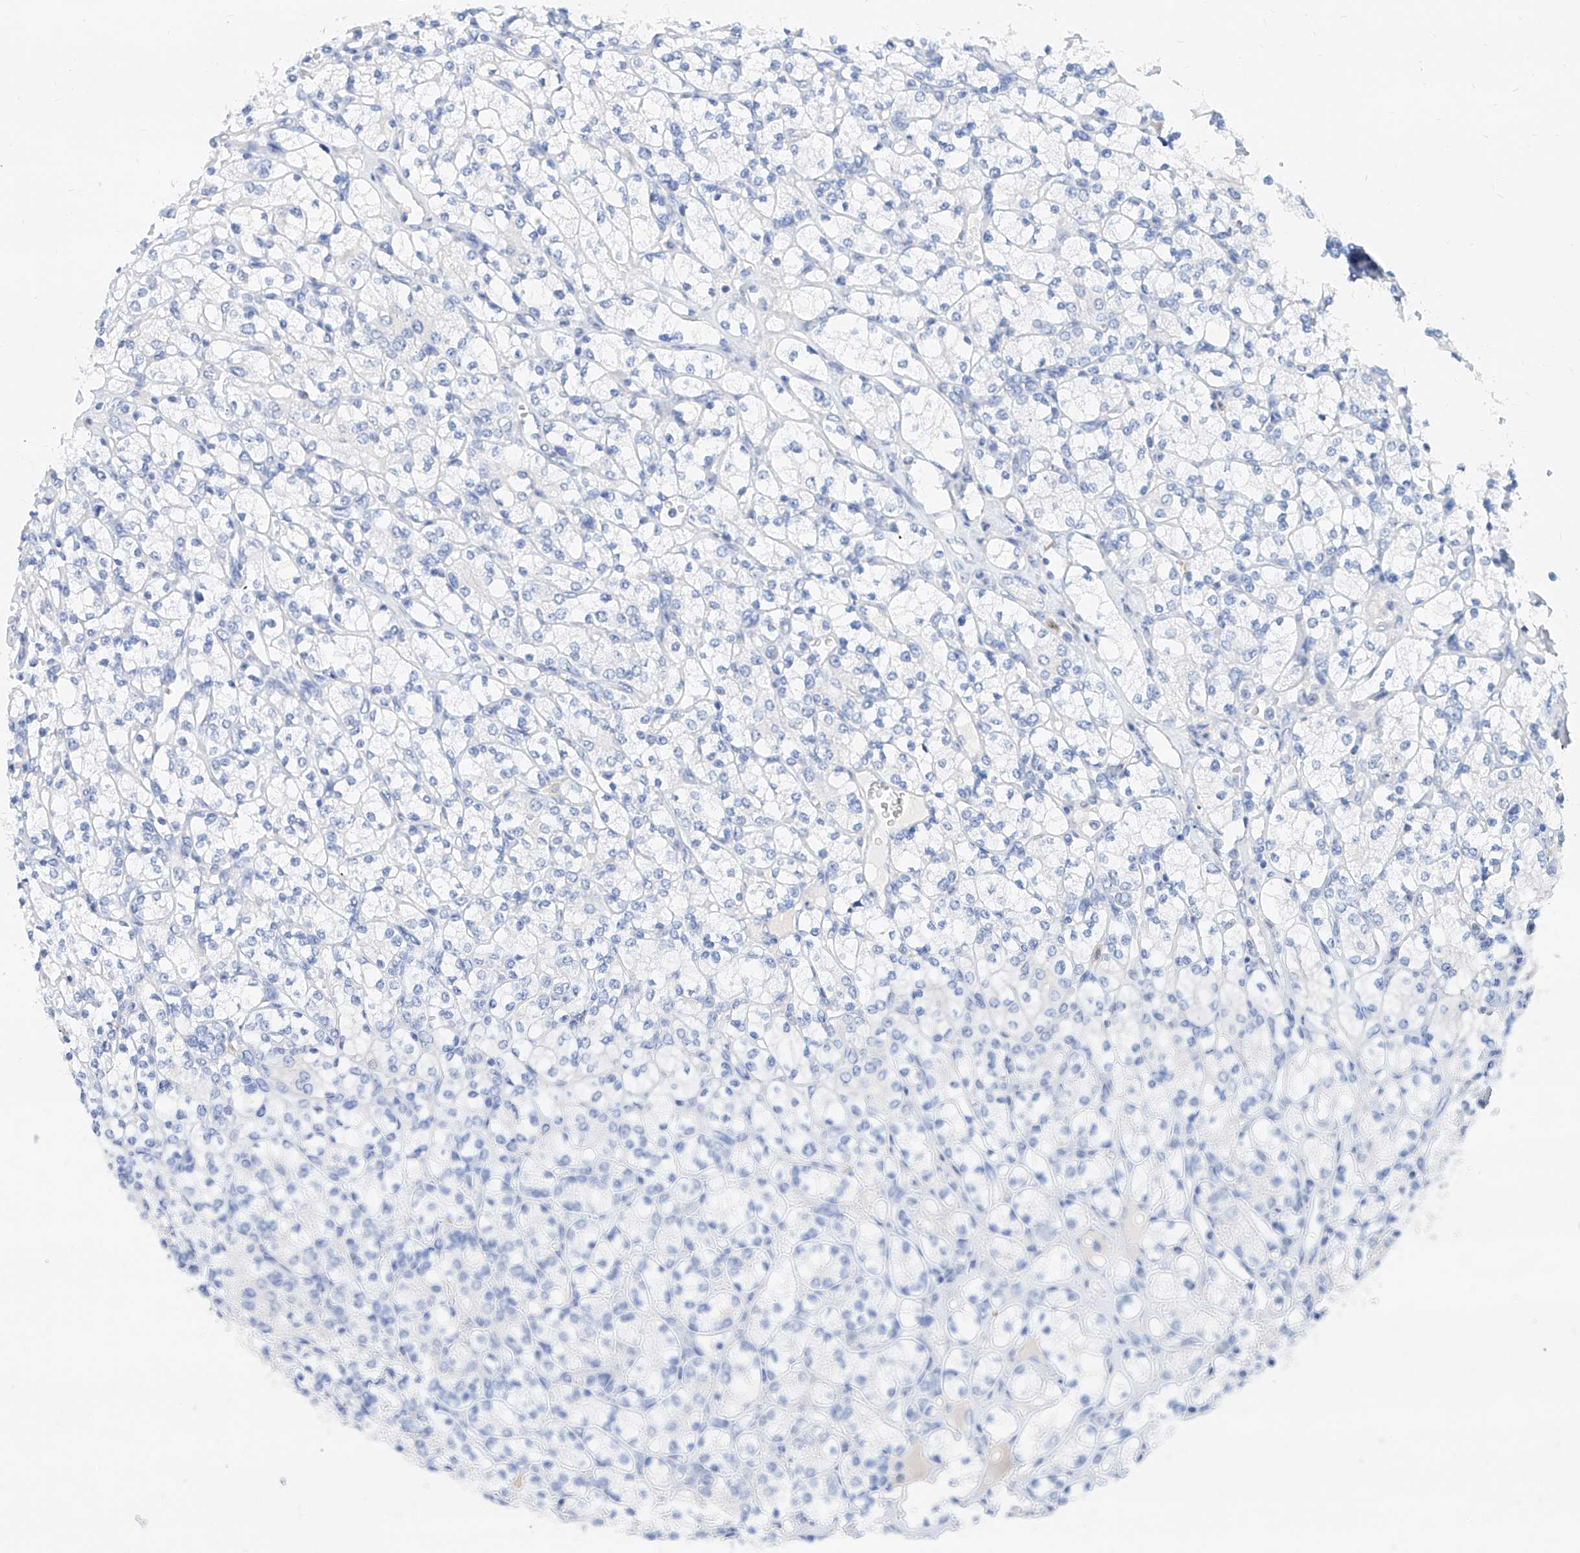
{"staining": {"intensity": "negative", "quantity": "none", "location": "none"}, "tissue": "renal cancer", "cell_type": "Tumor cells", "image_type": "cancer", "snomed": [{"axis": "morphology", "description": "Adenocarcinoma, NOS"}, {"axis": "topography", "description": "Kidney"}], "caption": "IHC image of human renal cancer (adenocarcinoma) stained for a protein (brown), which exhibits no positivity in tumor cells.", "gene": "SLC25A29", "patient": {"sex": "male", "age": 77}}